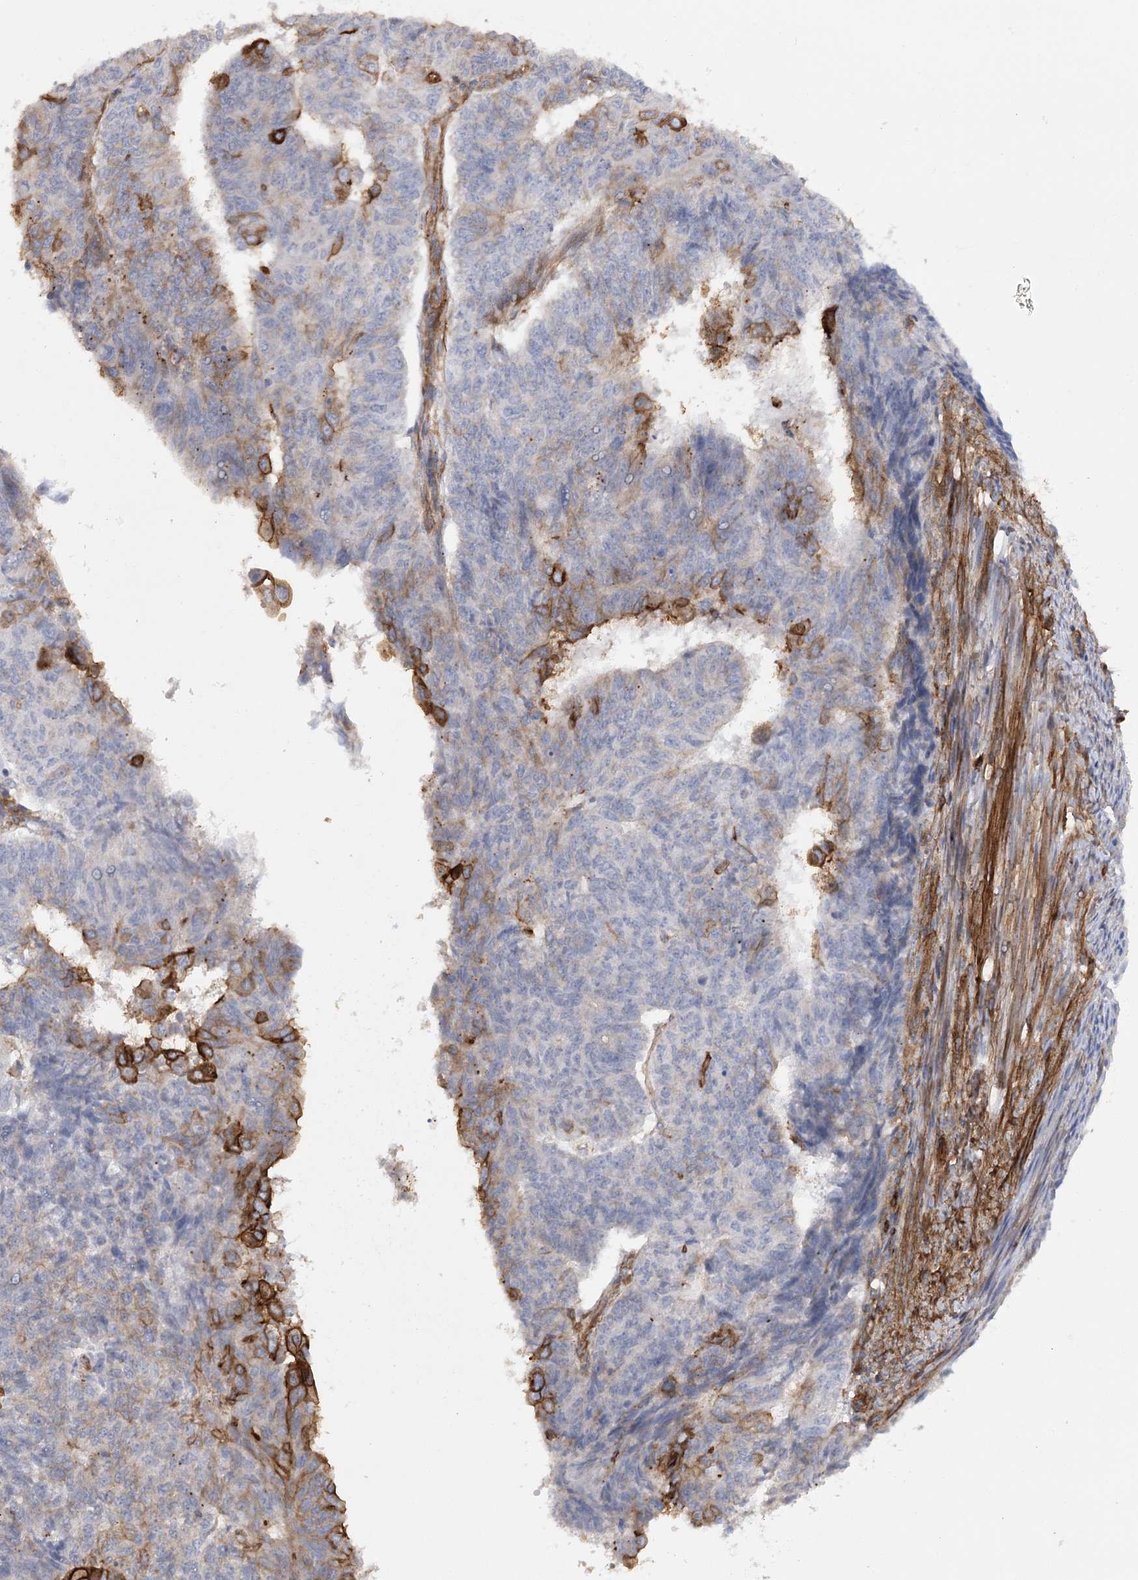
{"staining": {"intensity": "strong", "quantity": "<25%", "location": "cytoplasmic/membranous"}, "tissue": "endometrial cancer", "cell_type": "Tumor cells", "image_type": "cancer", "snomed": [{"axis": "morphology", "description": "Adenocarcinoma, NOS"}, {"axis": "topography", "description": "Endometrium"}], "caption": "Immunohistochemistry (IHC) histopathology image of neoplastic tissue: human endometrial cancer (adenocarcinoma) stained using IHC reveals medium levels of strong protein expression localized specifically in the cytoplasmic/membranous of tumor cells, appearing as a cytoplasmic/membranous brown color.", "gene": "SYNPO2", "patient": {"sex": "female", "age": 32}}